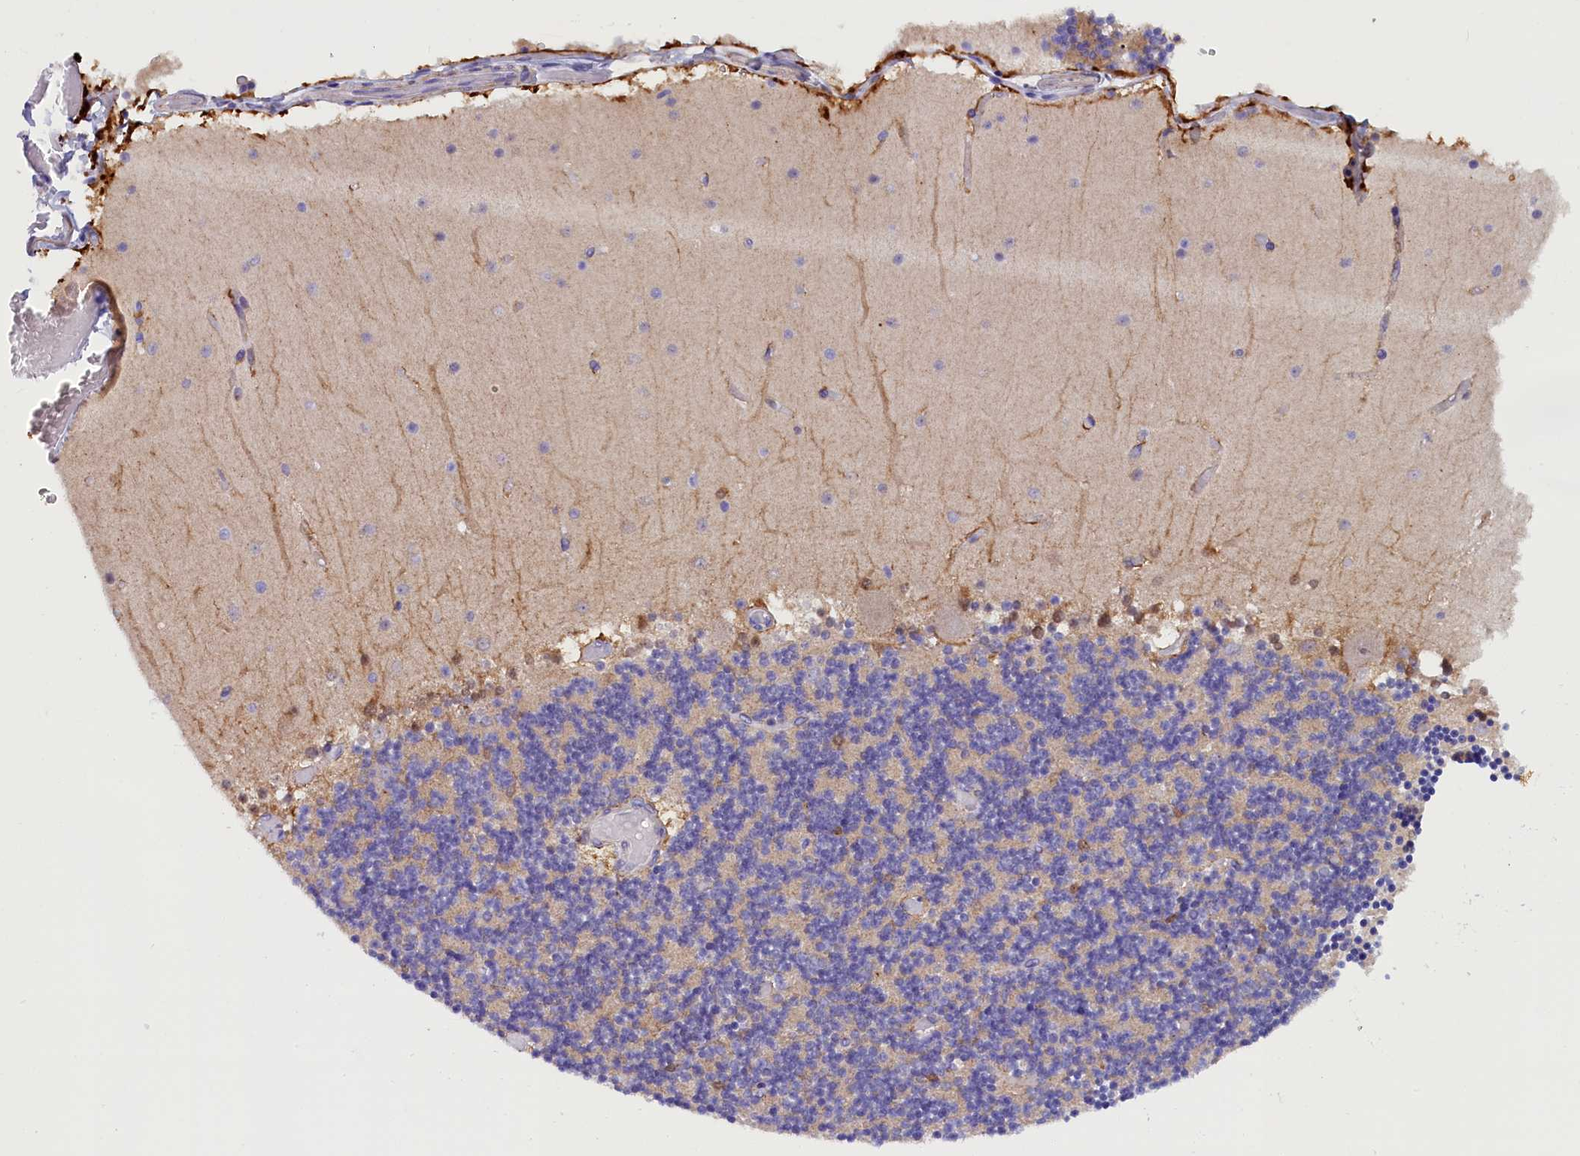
{"staining": {"intensity": "negative", "quantity": "none", "location": "none"}, "tissue": "cerebellum", "cell_type": "Cells in granular layer", "image_type": "normal", "snomed": [{"axis": "morphology", "description": "Normal tissue, NOS"}, {"axis": "topography", "description": "Cerebellum"}], "caption": "Protein analysis of benign cerebellum reveals no significant staining in cells in granular layer. (Brightfield microscopy of DAB immunohistochemistry at high magnification).", "gene": "RTTN", "patient": {"sex": "female", "age": 28}}